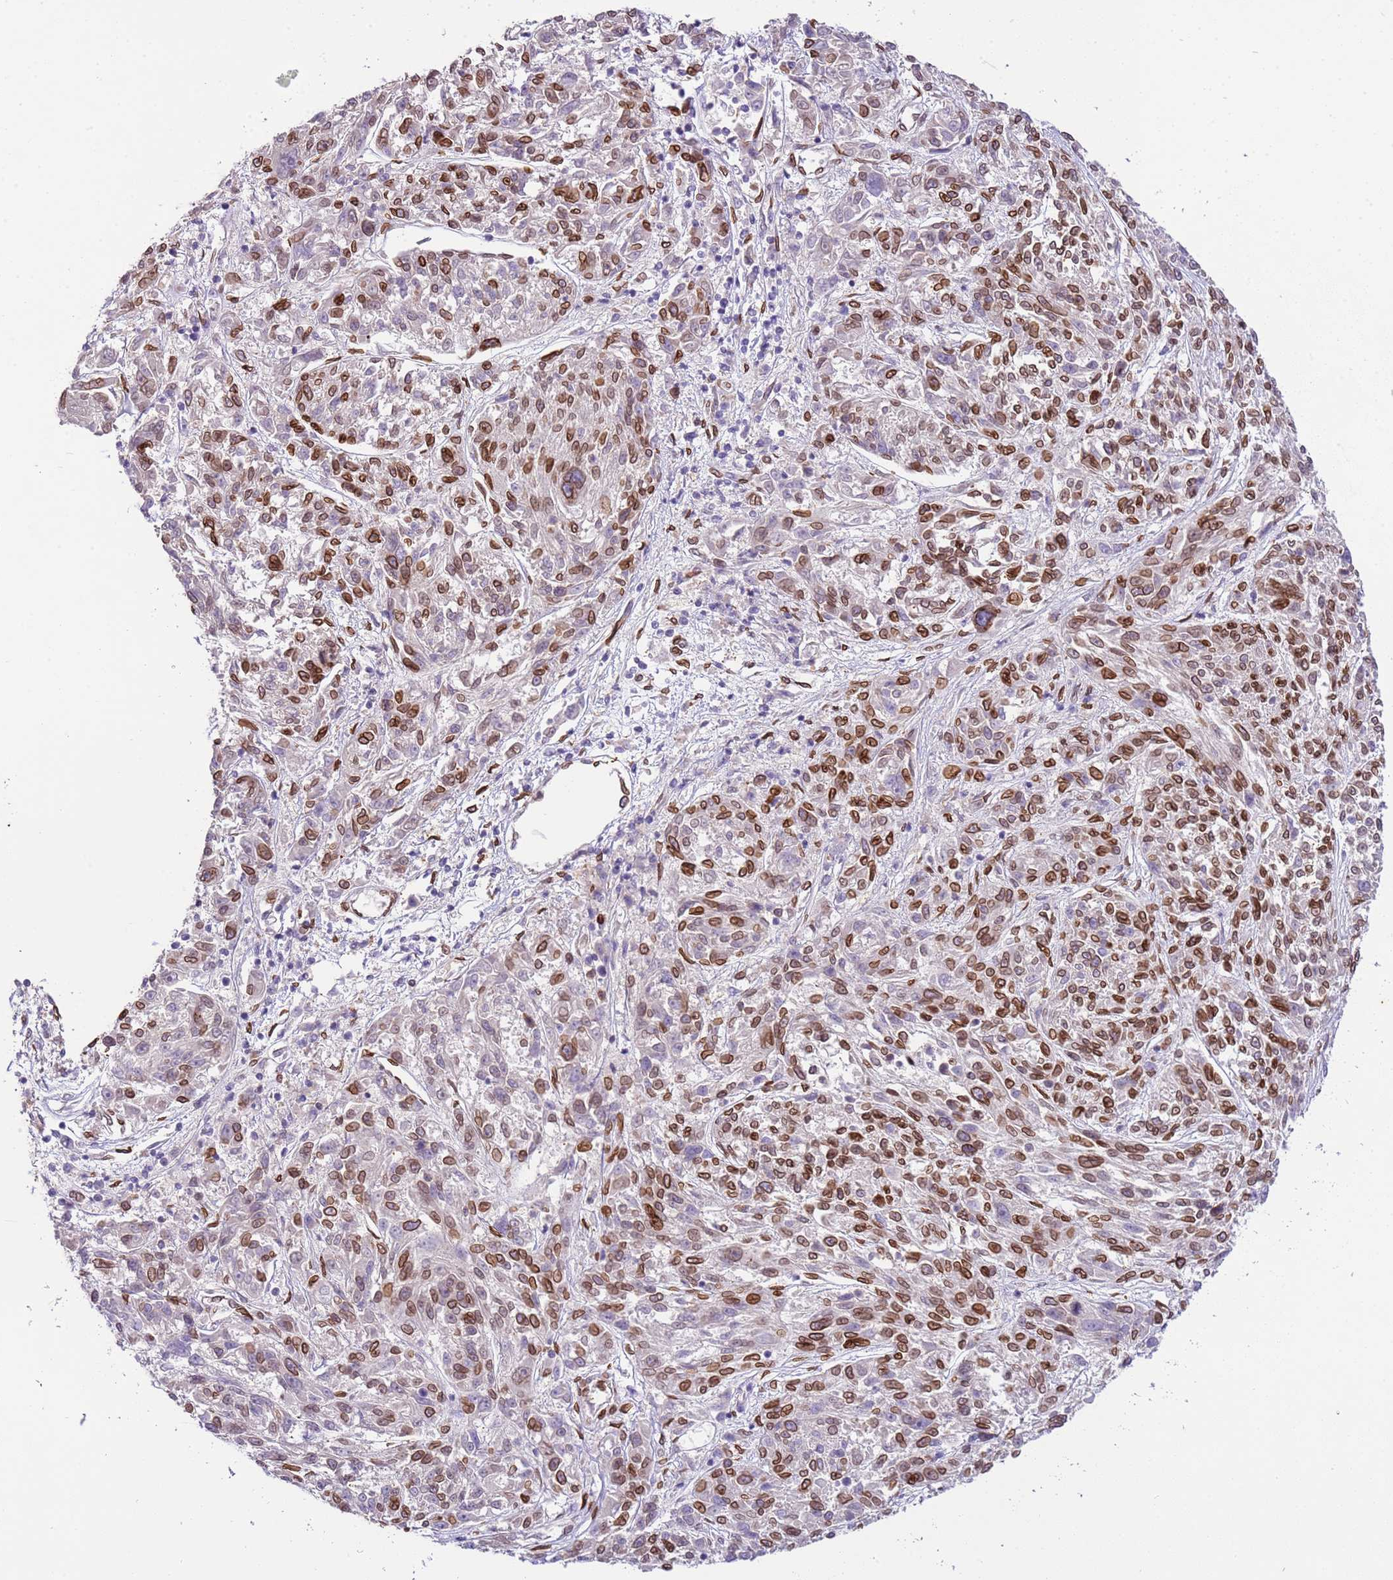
{"staining": {"intensity": "moderate", "quantity": ">75%", "location": "cytoplasmic/membranous,nuclear"}, "tissue": "melanoma", "cell_type": "Tumor cells", "image_type": "cancer", "snomed": [{"axis": "morphology", "description": "Malignant melanoma, NOS"}, {"axis": "topography", "description": "Skin"}], "caption": "Malignant melanoma tissue exhibits moderate cytoplasmic/membranous and nuclear positivity in about >75% of tumor cells", "gene": "TMEM47", "patient": {"sex": "male", "age": 53}}